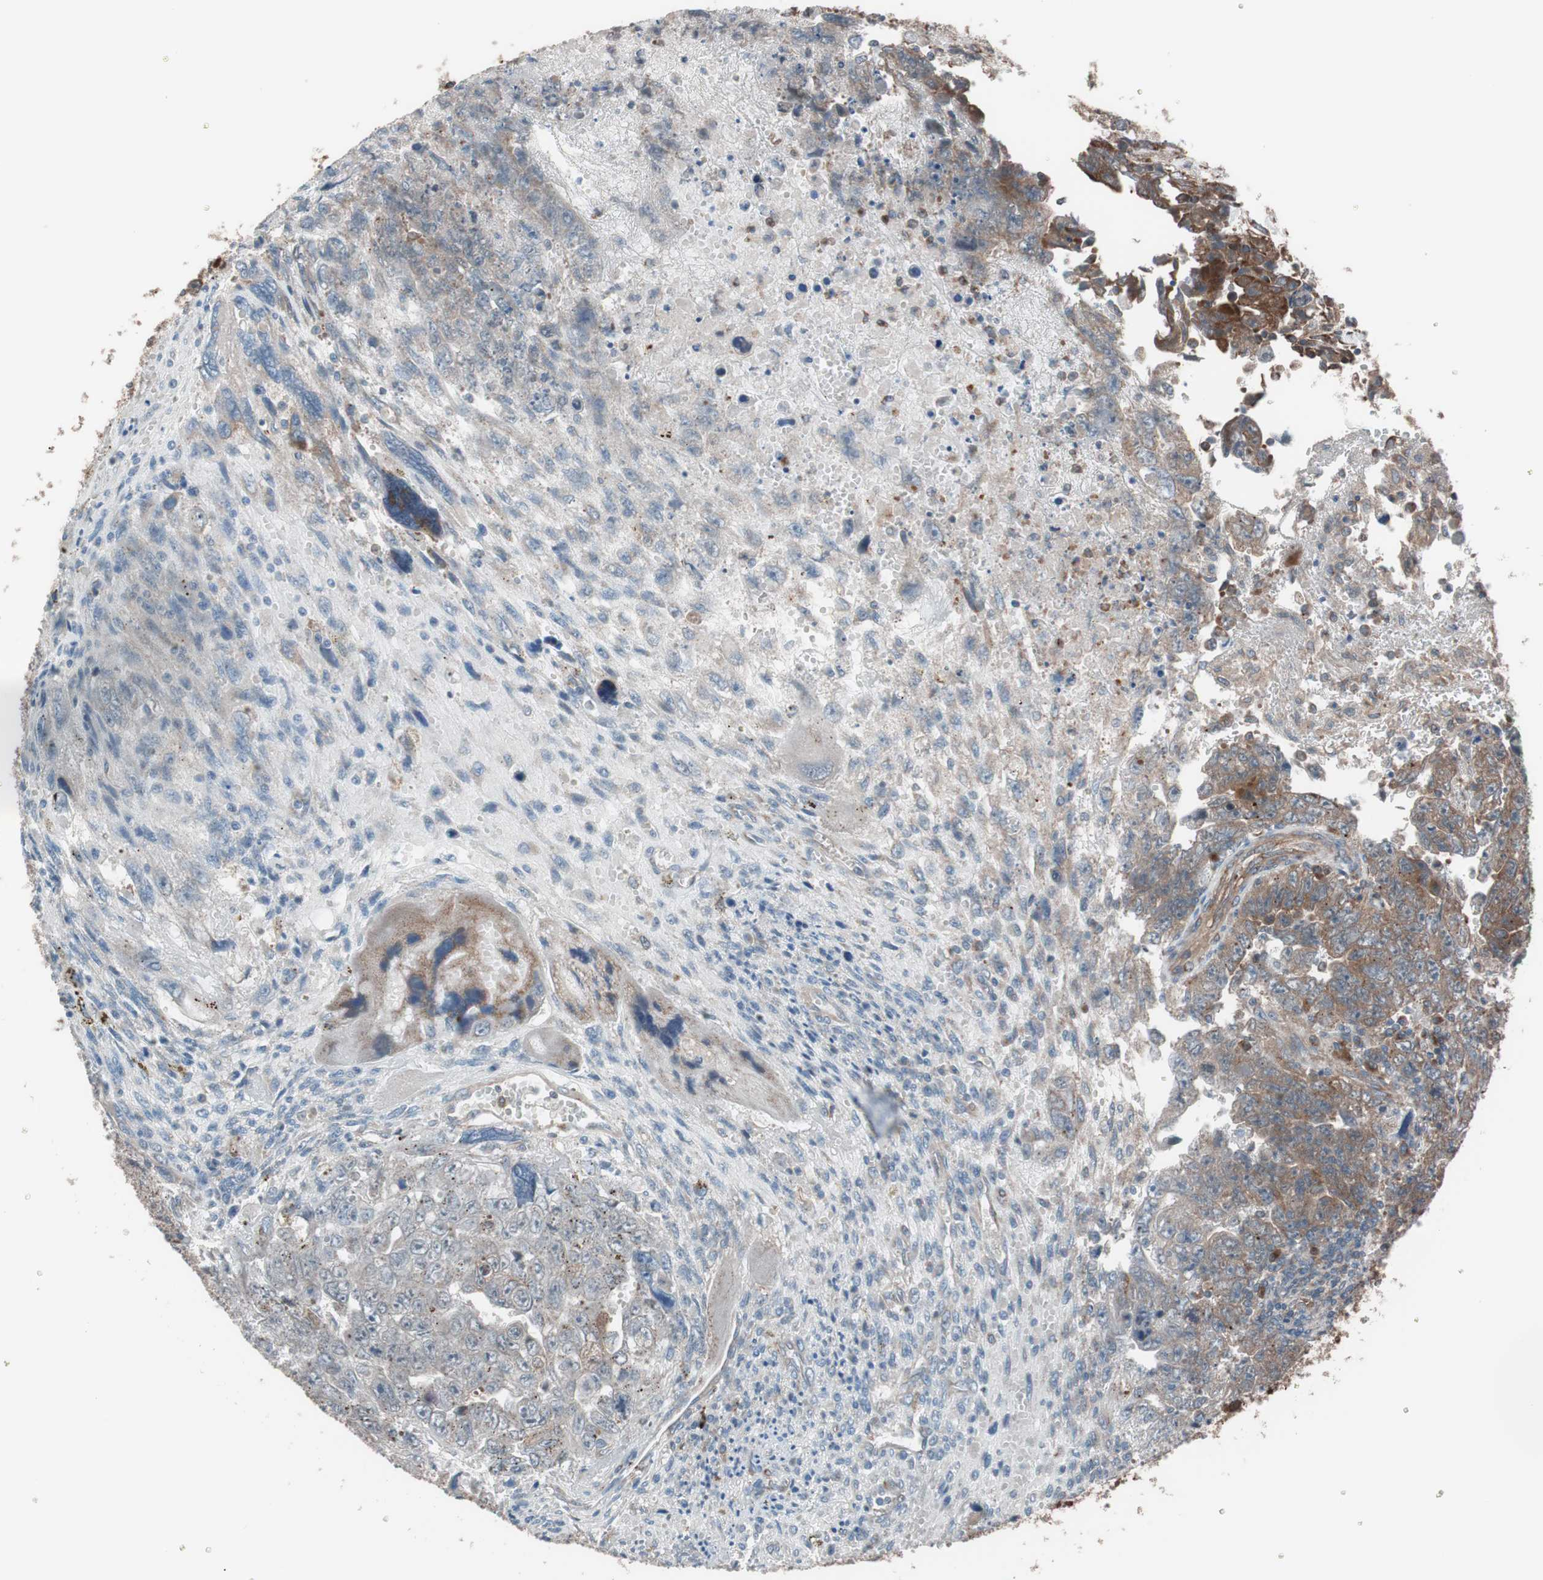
{"staining": {"intensity": "moderate", "quantity": ">75%", "location": "cytoplasmic/membranous"}, "tissue": "testis cancer", "cell_type": "Tumor cells", "image_type": "cancer", "snomed": [{"axis": "morphology", "description": "Carcinoma, Embryonal, NOS"}, {"axis": "topography", "description": "Testis"}], "caption": "High-power microscopy captured an immunohistochemistry photomicrograph of testis cancer (embryonal carcinoma), revealing moderate cytoplasmic/membranous positivity in about >75% of tumor cells. The staining is performed using DAB (3,3'-diaminobenzidine) brown chromogen to label protein expression. The nuclei are counter-stained blue using hematoxylin.", "gene": "SEC31A", "patient": {"sex": "male", "age": 28}}